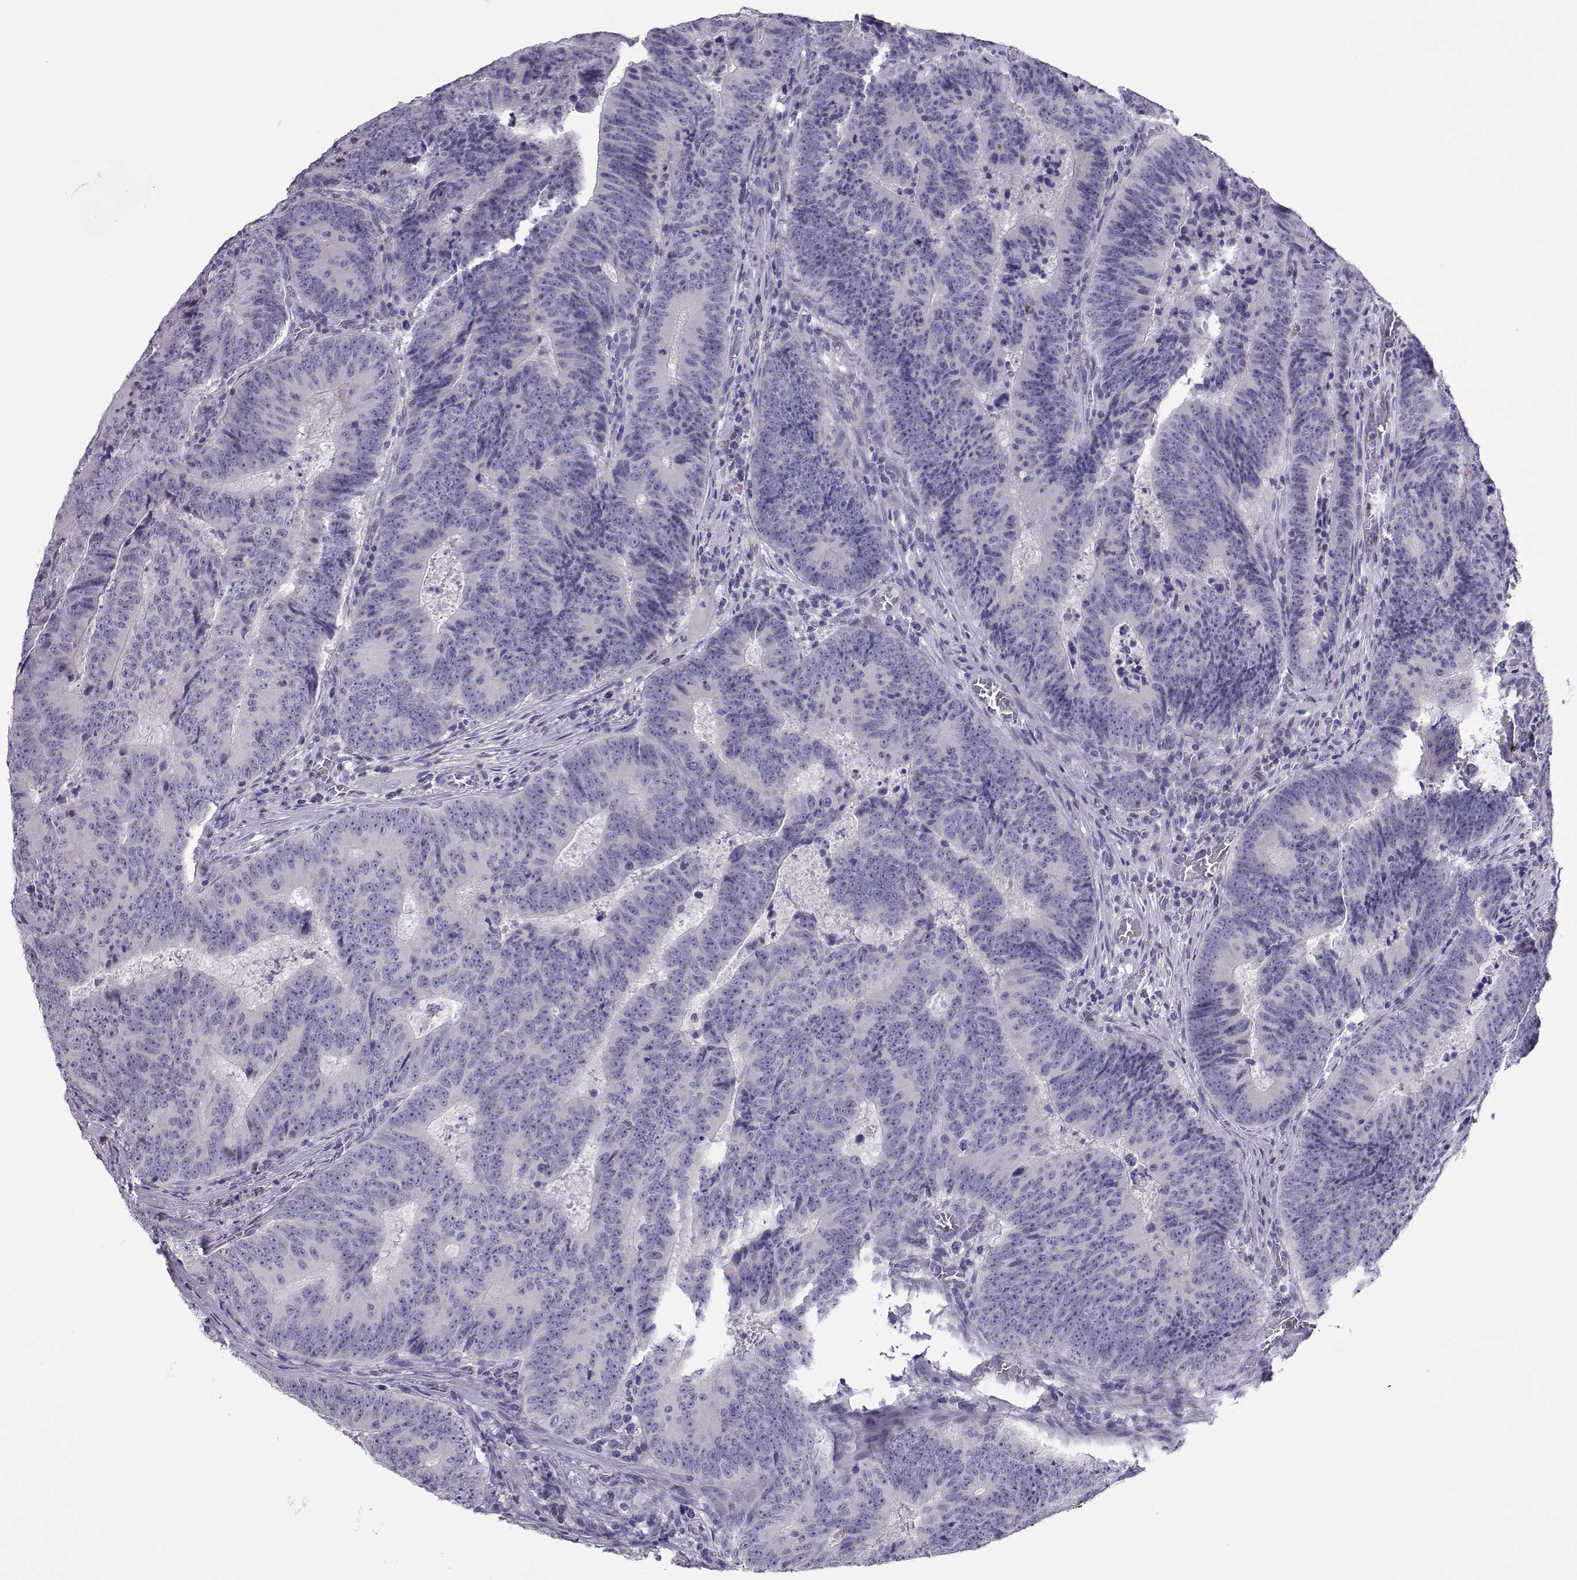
{"staining": {"intensity": "negative", "quantity": "none", "location": "none"}, "tissue": "colorectal cancer", "cell_type": "Tumor cells", "image_type": "cancer", "snomed": [{"axis": "morphology", "description": "Adenocarcinoma, NOS"}, {"axis": "topography", "description": "Colon"}], "caption": "Histopathology image shows no significant protein expression in tumor cells of colorectal adenocarcinoma.", "gene": "TRPM7", "patient": {"sex": "female", "age": 82}}